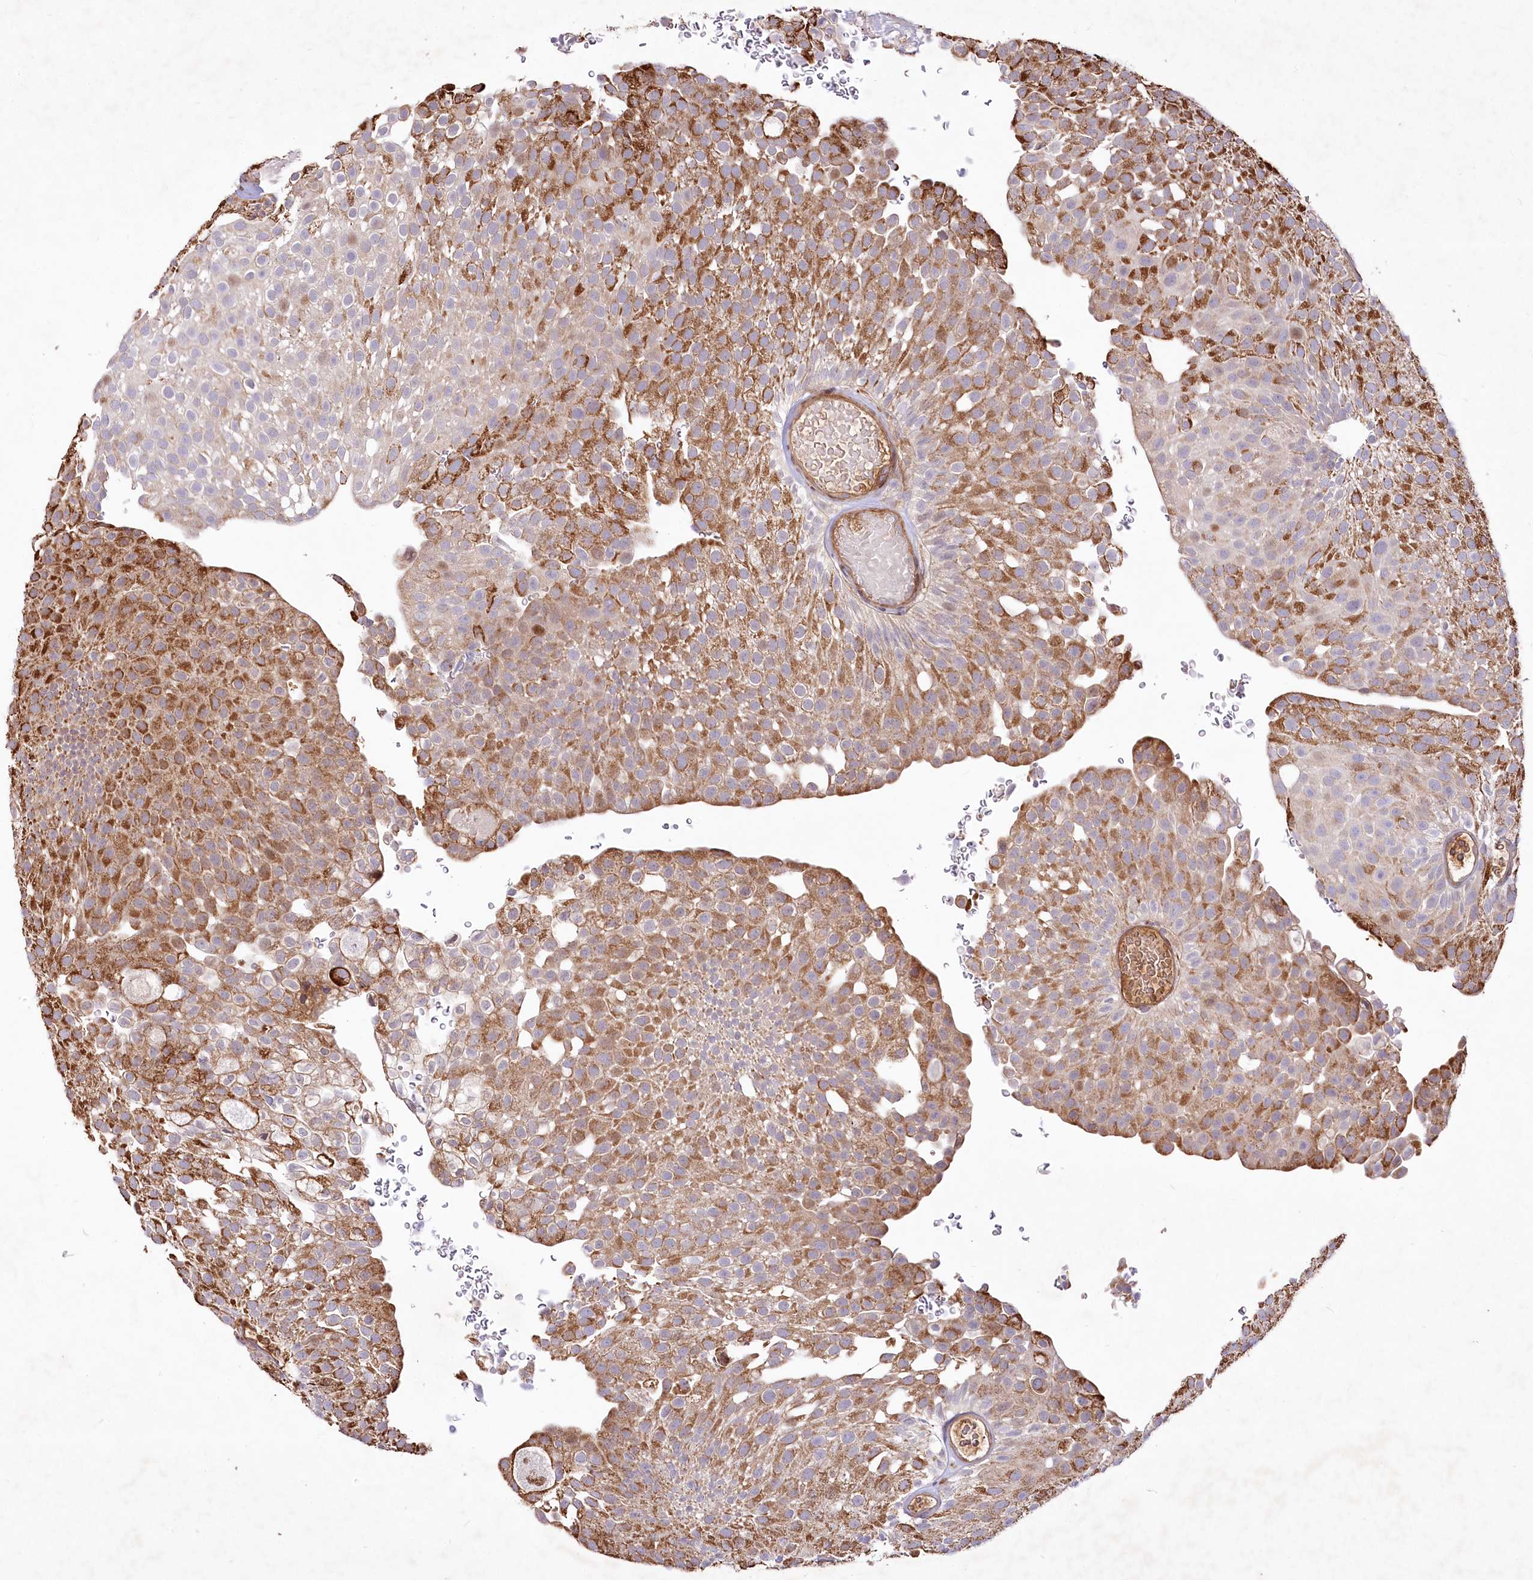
{"staining": {"intensity": "strong", "quantity": "<25%", "location": "cytoplasmic/membranous"}, "tissue": "urothelial cancer", "cell_type": "Tumor cells", "image_type": "cancer", "snomed": [{"axis": "morphology", "description": "Urothelial carcinoma, Low grade"}, {"axis": "topography", "description": "Urinary bladder"}], "caption": "Tumor cells demonstrate medium levels of strong cytoplasmic/membranous positivity in approximately <25% of cells in urothelial cancer. Using DAB (brown) and hematoxylin (blue) stains, captured at high magnification using brightfield microscopy.", "gene": "PSTK", "patient": {"sex": "male", "age": 78}}